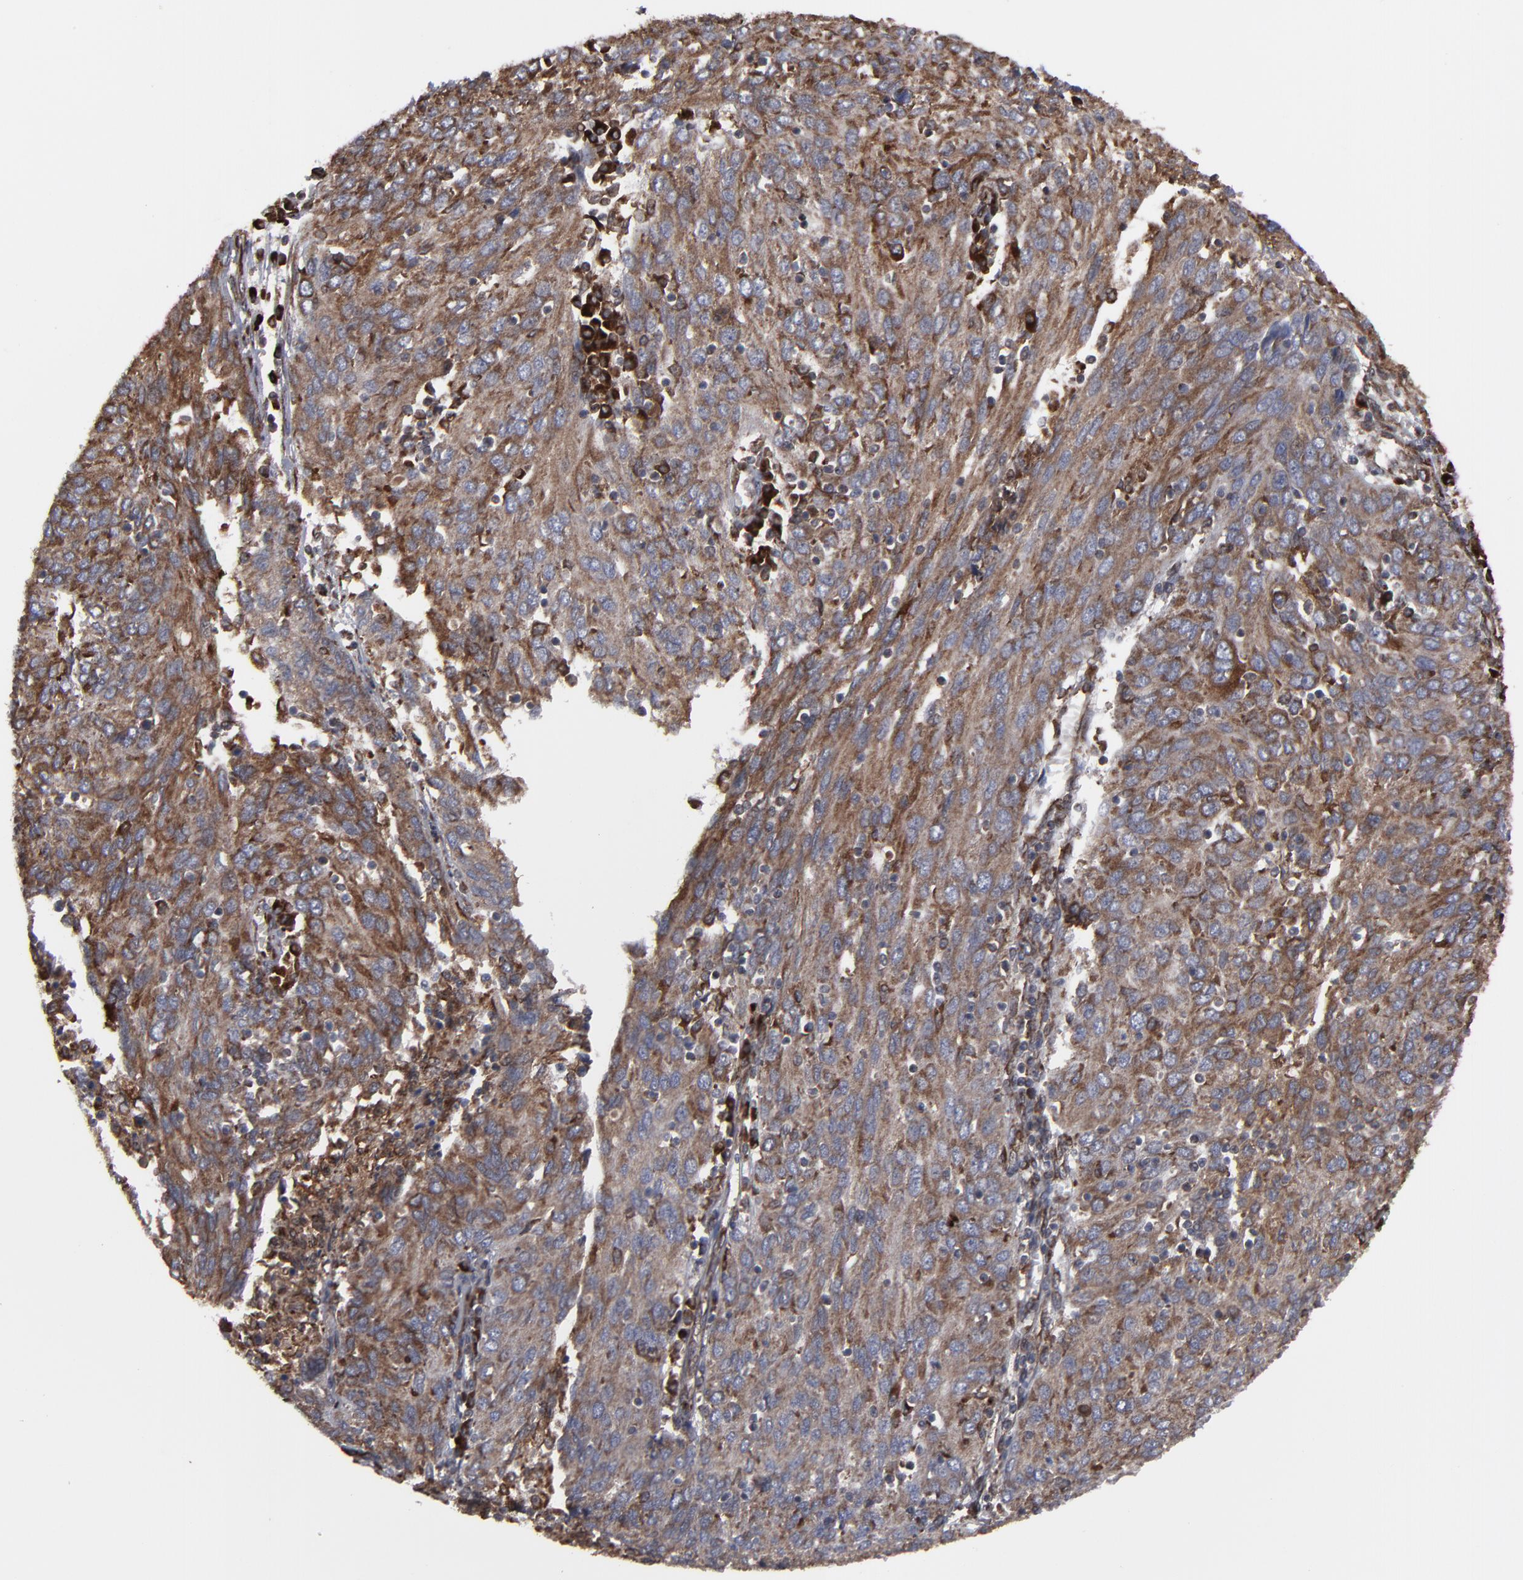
{"staining": {"intensity": "moderate", "quantity": ">75%", "location": "cytoplasmic/membranous"}, "tissue": "ovarian cancer", "cell_type": "Tumor cells", "image_type": "cancer", "snomed": [{"axis": "morphology", "description": "Carcinoma, endometroid"}, {"axis": "topography", "description": "Ovary"}], "caption": "Immunohistochemistry photomicrograph of human ovarian endometroid carcinoma stained for a protein (brown), which exhibits medium levels of moderate cytoplasmic/membranous positivity in approximately >75% of tumor cells.", "gene": "CNIH1", "patient": {"sex": "female", "age": 50}}